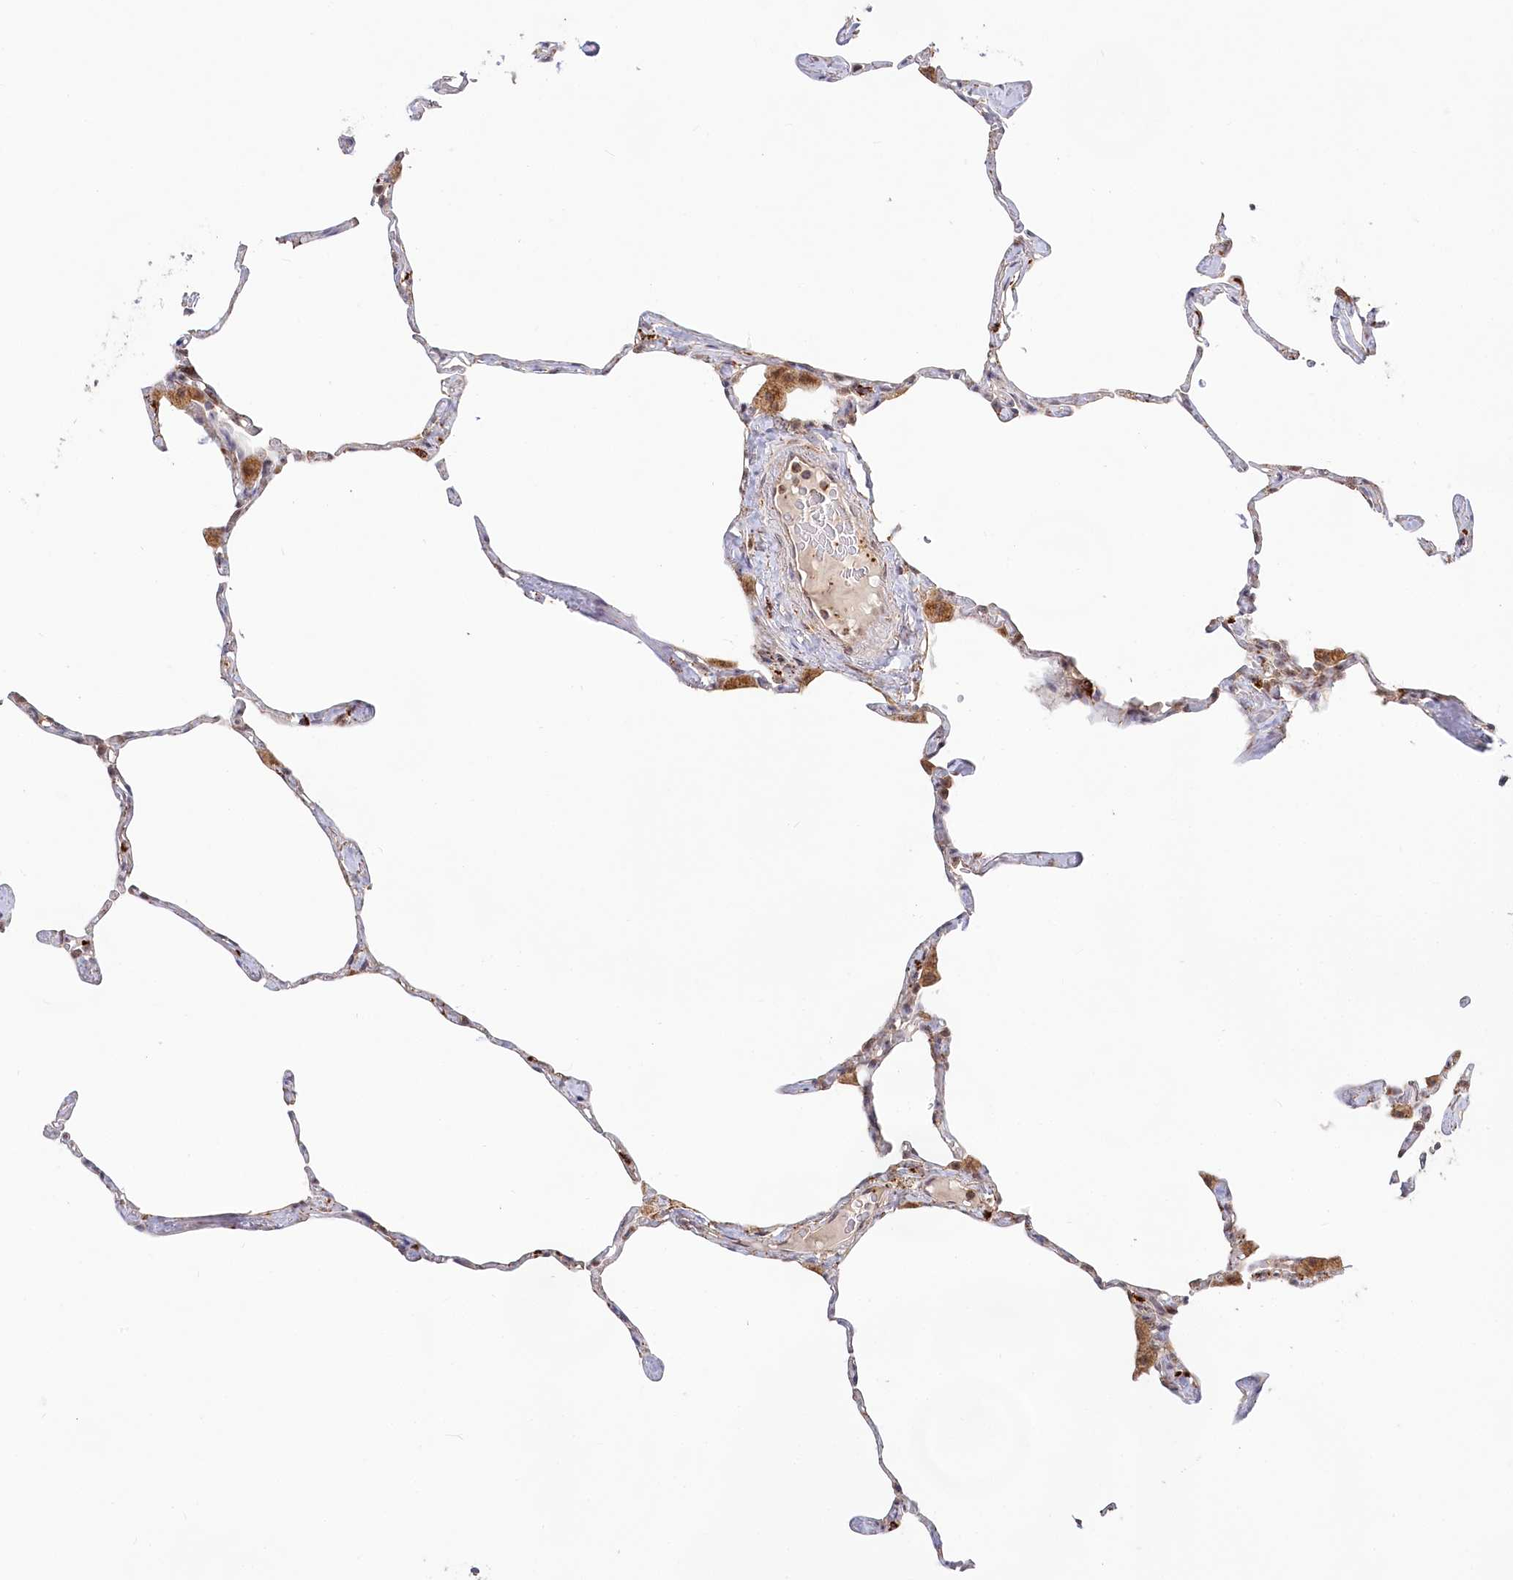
{"staining": {"intensity": "moderate", "quantity": "<25%", "location": "cytoplasmic/membranous"}, "tissue": "lung", "cell_type": "Alveolar cells", "image_type": "normal", "snomed": [{"axis": "morphology", "description": "Normal tissue, NOS"}, {"axis": "topography", "description": "Lung"}], "caption": "DAB (3,3'-diaminobenzidine) immunohistochemical staining of unremarkable lung demonstrates moderate cytoplasmic/membranous protein positivity in approximately <25% of alveolar cells. Immunohistochemistry (ihc) stains the protein of interest in brown and the nuclei are stained blue.", "gene": "RTN4IP1", "patient": {"sex": "male", "age": 65}}